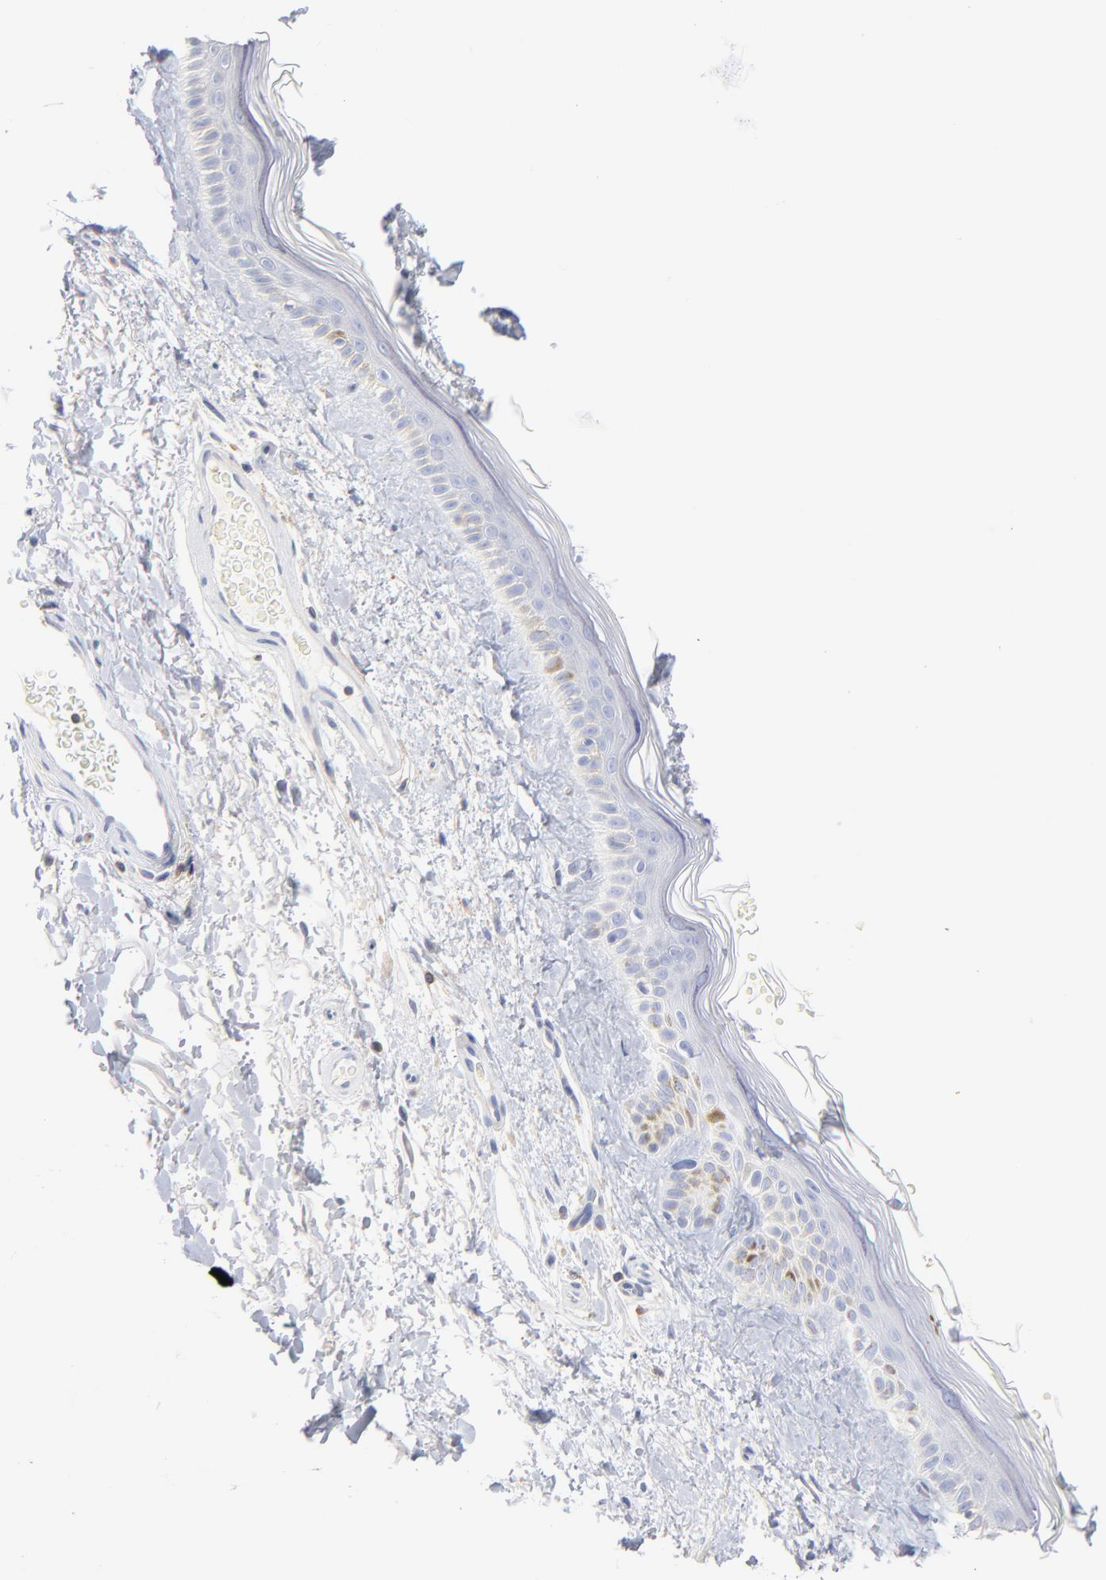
{"staining": {"intensity": "negative", "quantity": "none", "location": "none"}, "tissue": "skin", "cell_type": "Fibroblasts", "image_type": "normal", "snomed": [{"axis": "morphology", "description": "Normal tissue, NOS"}, {"axis": "topography", "description": "Skin"}], "caption": "Immunohistochemical staining of normal human skin demonstrates no significant staining in fibroblasts.", "gene": "SEPTIN11", "patient": {"sex": "male", "age": 63}}